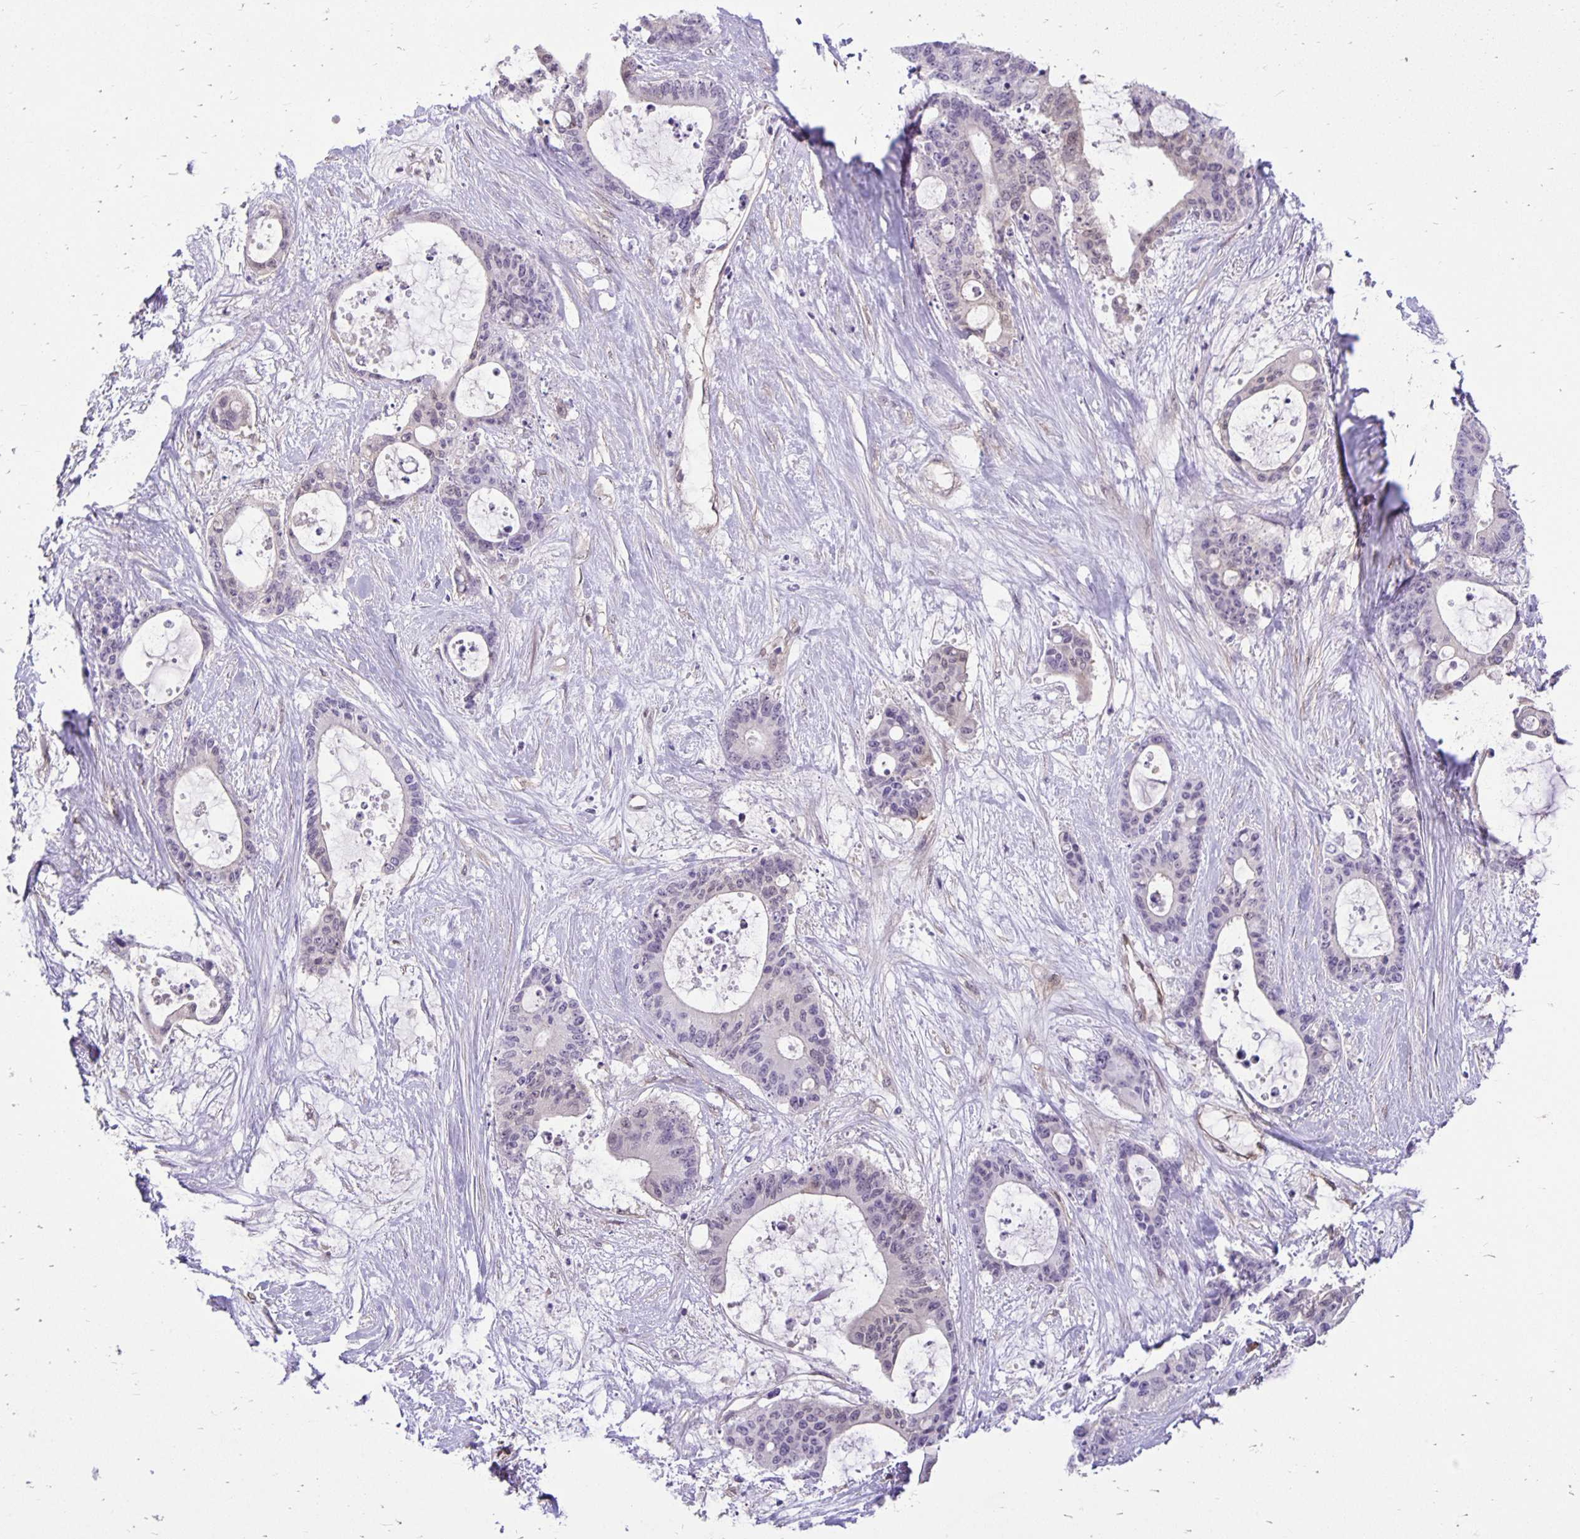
{"staining": {"intensity": "negative", "quantity": "none", "location": "none"}, "tissue": "liver cancer", "cell_type": "Tumor cells", "image_type": "cancer", "snomed": [{"axis": "morphology", "description": "Normal tissue, NOS"}, {"axis": "morphology", "description": "Cholangiocarcinoma"}, {"axis": "topography", "description": "Liver"}, {"axis": "topography", "description": "Peripheral nerve tissue"}], "caption": "Protein analysis of liver cholangiocarcinoma shows no significant positivity in tumor cells.", "gene": "TAX1BP3", "patient": {"sex": "female", "age": 73}}